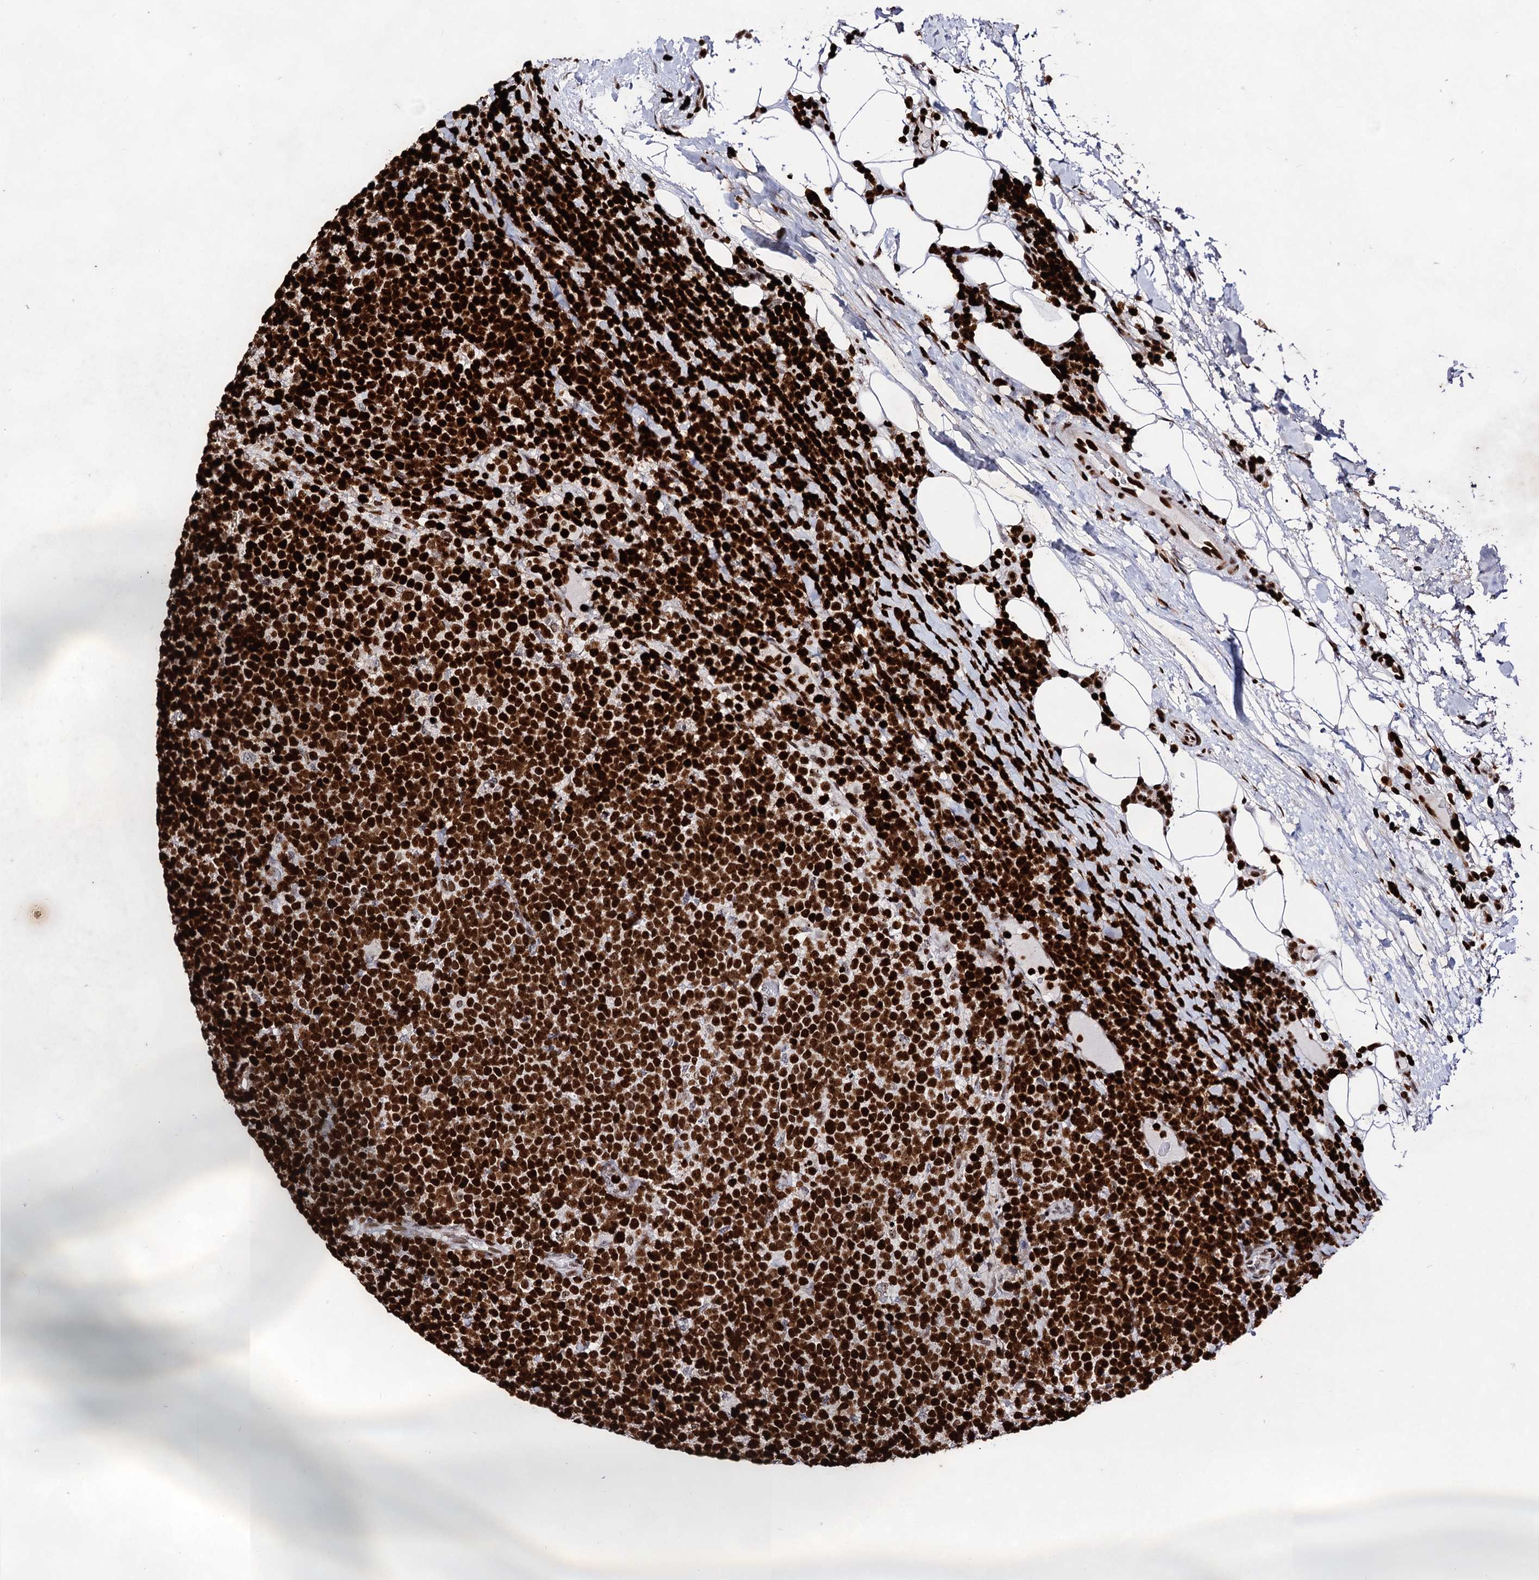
{"staining": {"intensity": "strong", "quantity": ">75%", "location": "nuclear"}, "tissue": "lymphoma", "cell_type": "Tumor cells", "image_type": "cancer", "snomed": [{"axis": "morphology", "description": "Malignant lymphoma, non-Hodgkin's type, High grade"}, {"axis": "topography", "description": "Lymph node"}], "caption": "Protein staining displays strong nuclear expression in about >75% of tumor cells in high-grade malignant lymphoma, non-Hodgkin's type.", "gene": "HMGB2", "patient": {"sex": "male", "age": 61}}